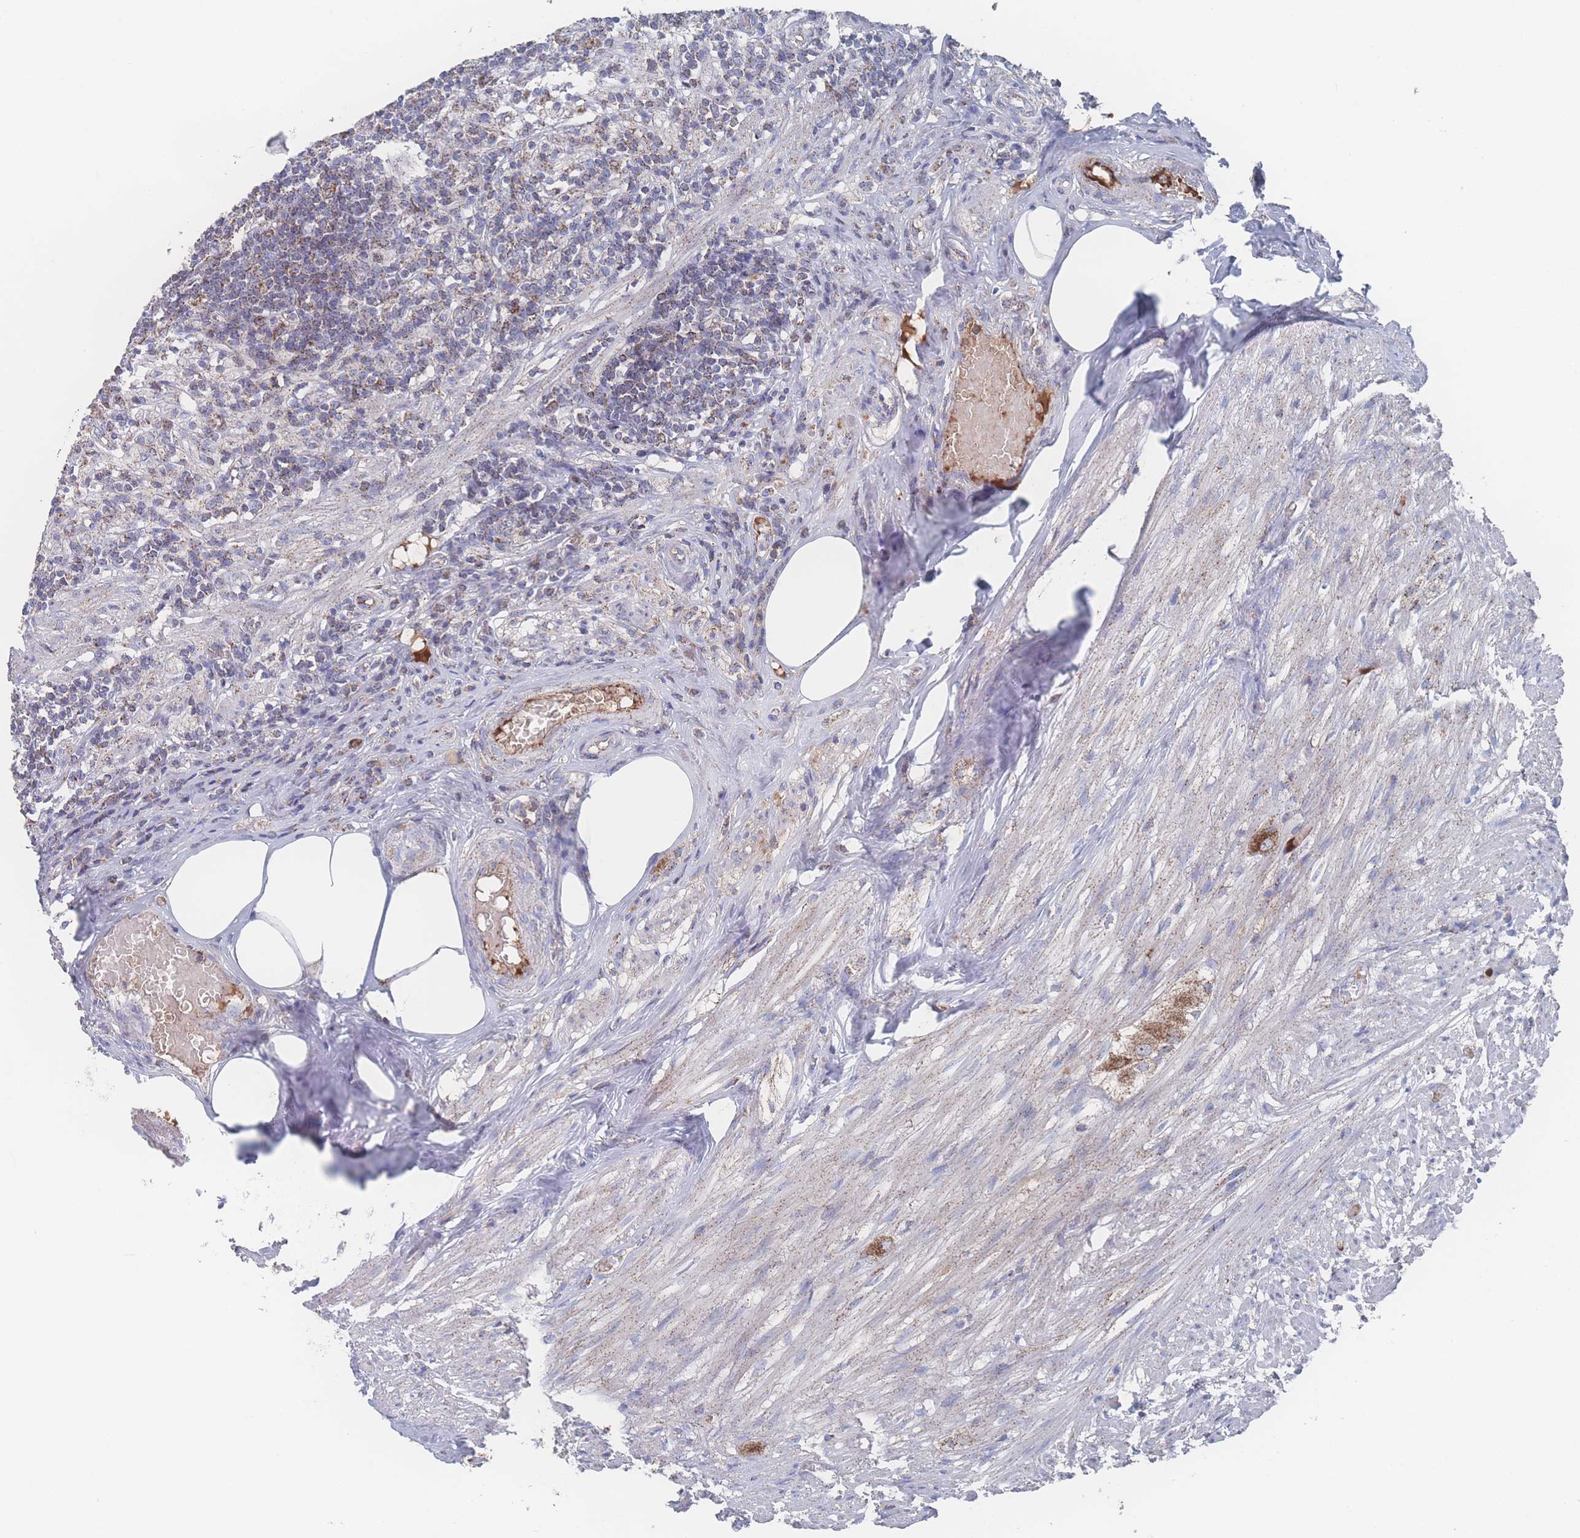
{"staining": {"intensity": "strong", "quantity": ">75%", "location": "cytoplasmic/membranous"}, "tissue": "appendix", "cell_type": "Glandular cells", "image_type": "normal", "snomed": [{"axis": "morphology", "description": "Normal tissue, NOS"}, {"axis": "topography", "description": "Appendix"}], "caption": "A histopathology image of human appendix stained for a protein demonstrates strong cytoplasmic/membranous brown staining in glandular cells. (Stains: DAB in brown, nuclei in blue, Microscopy: brightfield microscopy at high magnification).", "gene": "PEX14", "patient": {"sex": "male", "age": 83}}